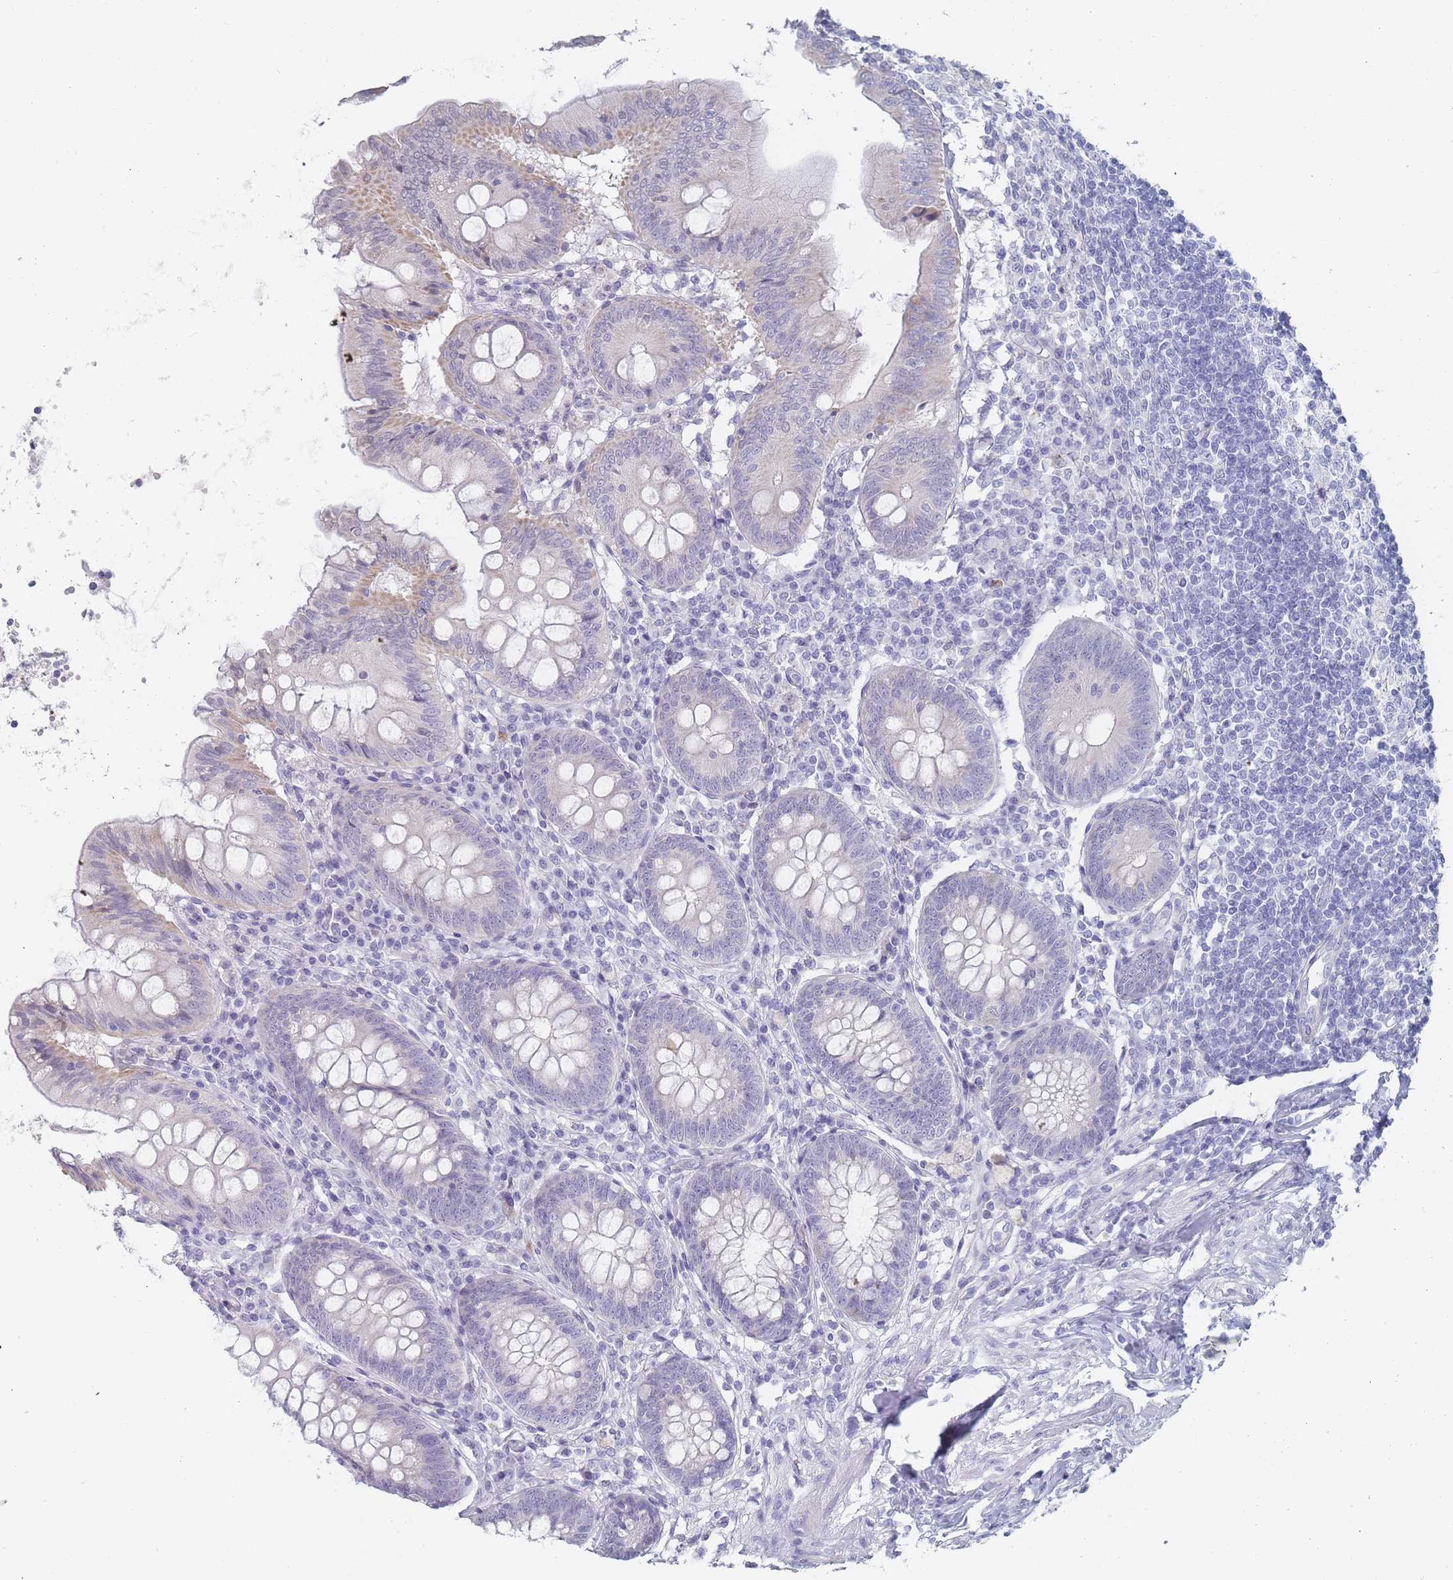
{"staining": {"intensity": "negative", "quantity": "none", "location": "none"}, "tissue": "appendix", "cell_type": "Glandular cells", "image_type": "normal", "snomed": [{"axis": "morphology", "description": "Normal tissue, NOS"}, {"axis": "topography", "description": "Appendix"}], "caption": "Immunohistochemistry image of unremarkable appendix: human appendix stained with DAB (3,3'-diaminobenzidine) shows no significant protein expression in glandular cells. (DAB (3,3'-diaminobenzidine) immunohistochemistry visualized using brightfield microscopy, high magnification).", "gene": "IMPG1", "patient": {"sex": "female", "age": 54}}